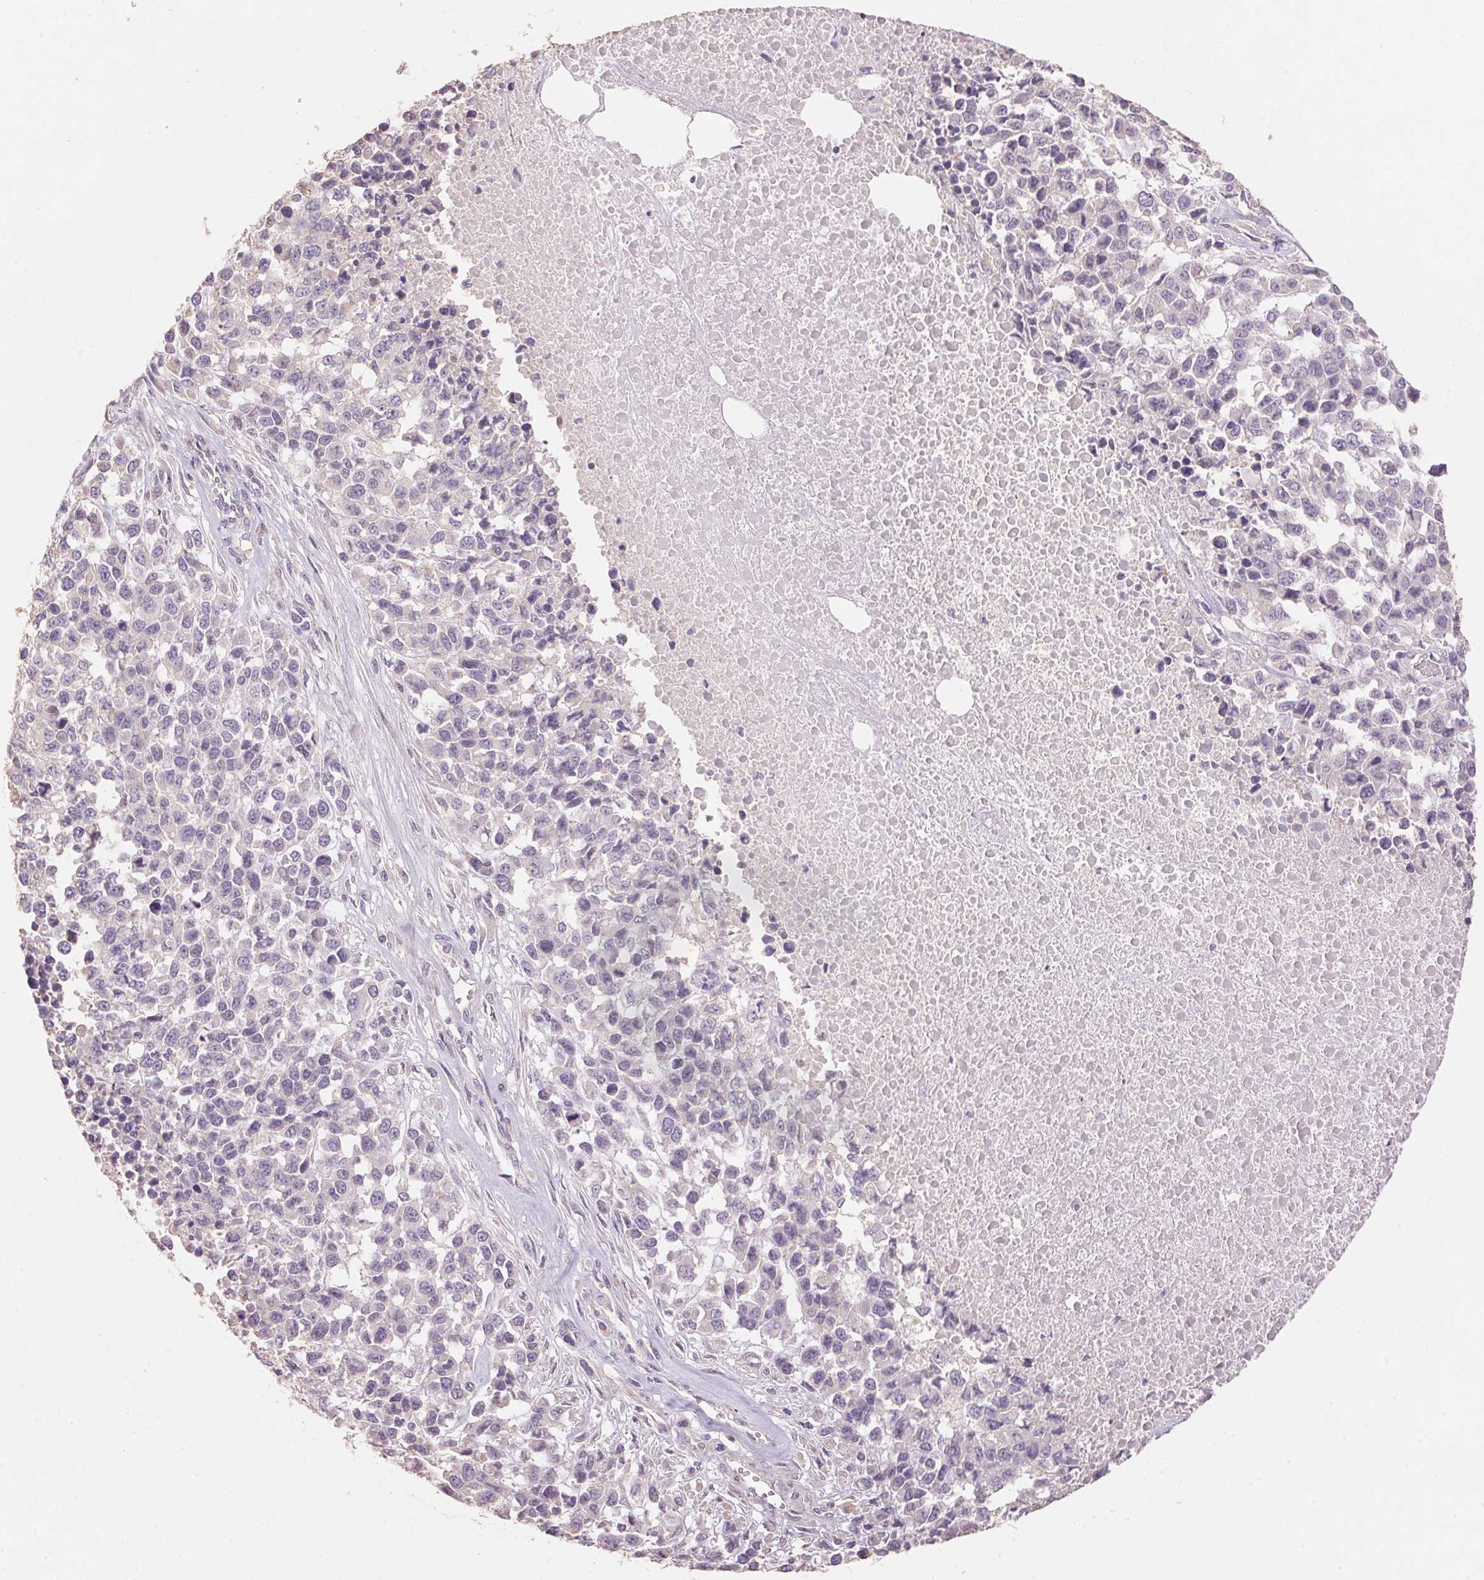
{"staining": {"intensity": "negative", "quantity": "none", "location": "none"}, "tissue": "melanoma", "cell_type": "Tumor cells", "image_type": "cancer", "snomed": [{"axis": "morphology", "description": "Malignant melanoma, Metastatic site"}, {"axis": "topography", "description": "Skin"}], "caption": "DAB immunohistochemical staining of malignant melanoma (metastatic site) displays no significant positivity in tumor cells. (Brightfield microscopy of DAB (3,3'-diaminobenzidine) IHC at high magnification).", "gene": "LYZL6", "patient": {"sex": "male", "age": 84}}